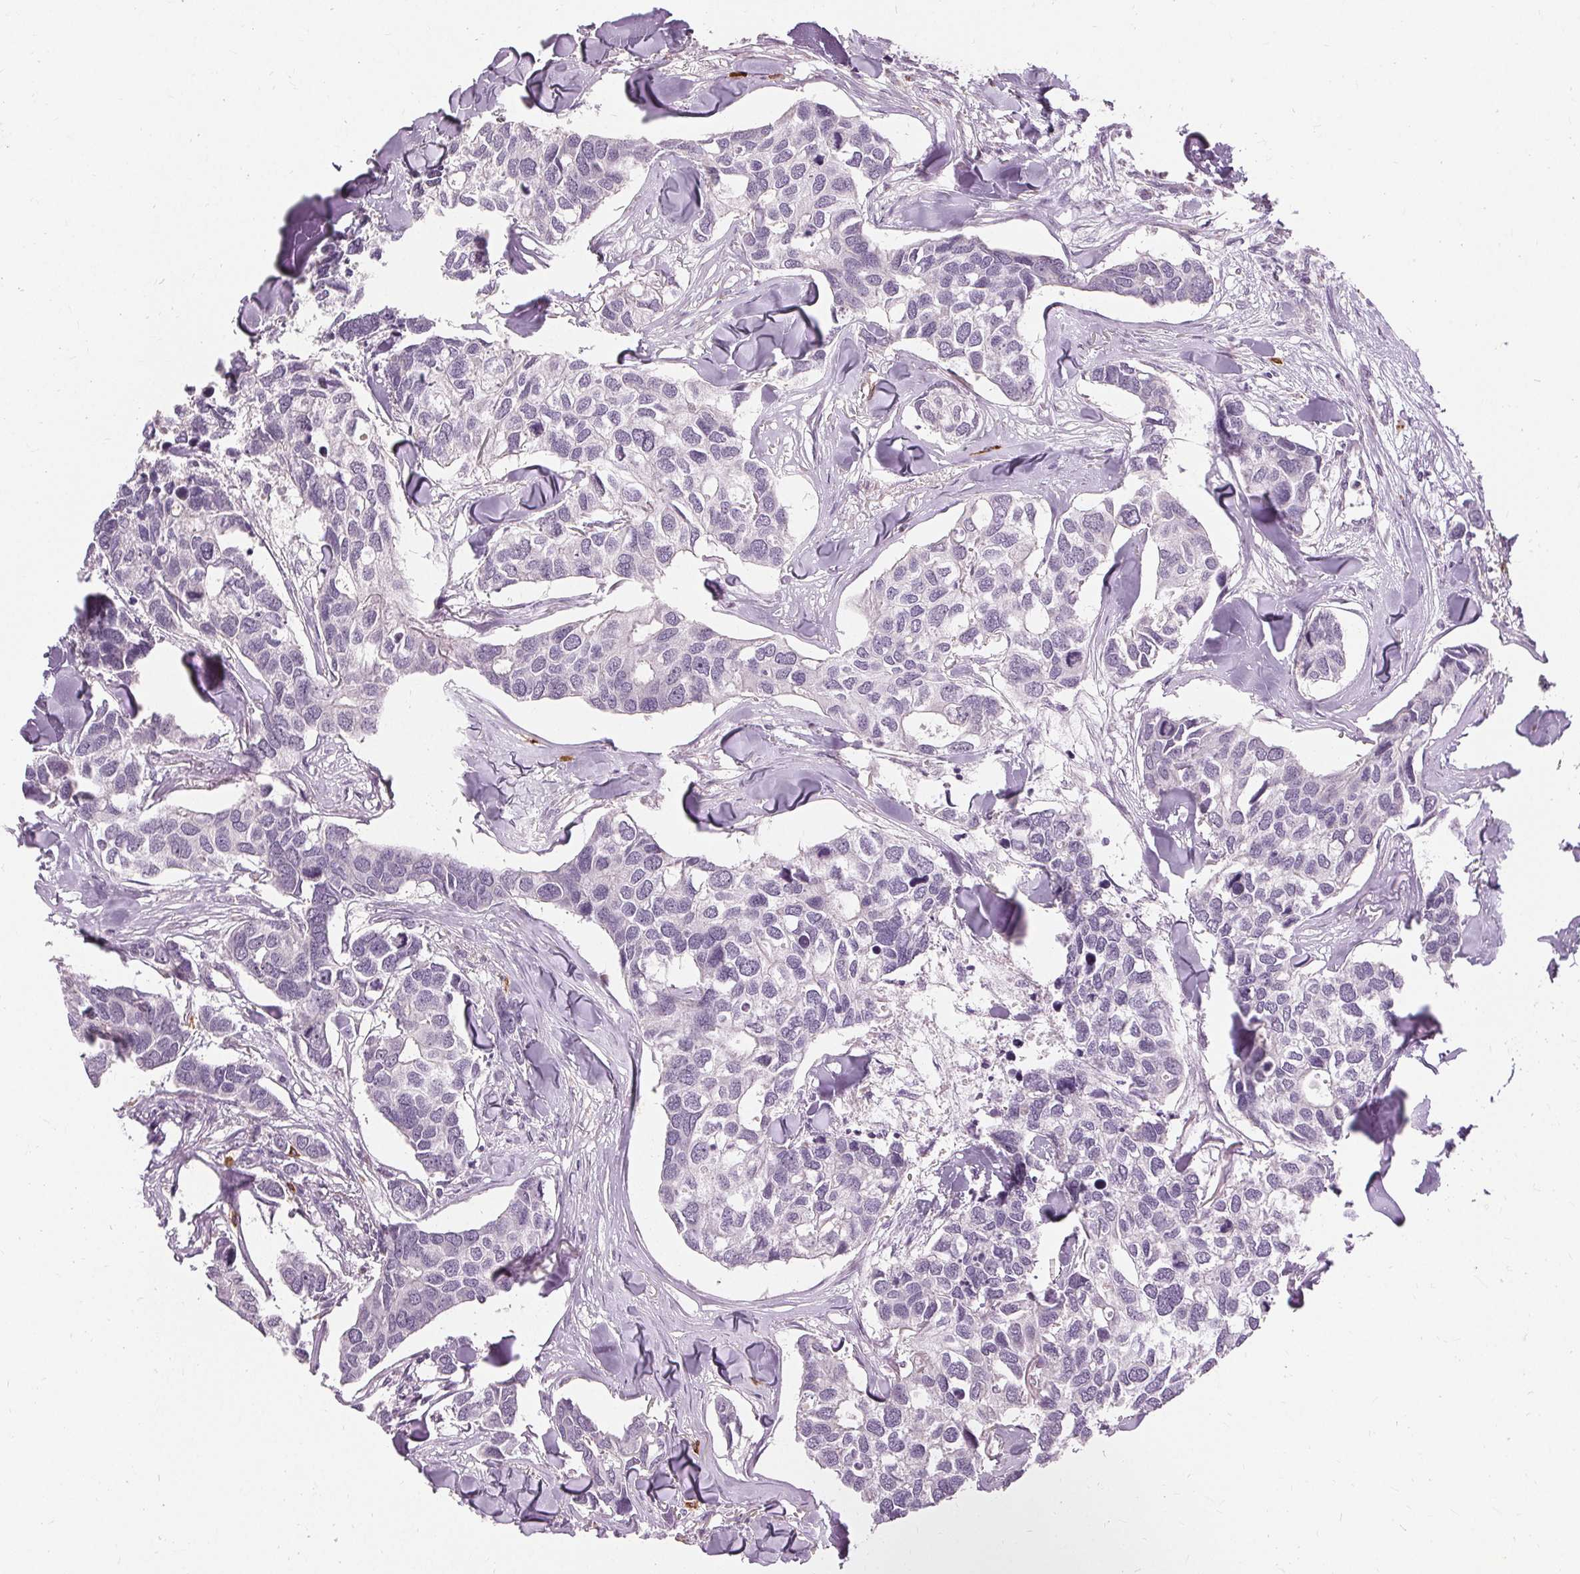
{"staining": {"intensity": "negative", "quantity": "none", "location": "none"}, "tissue": "breast cancer", "cell_type": "Tumor cells", "image_type": "cancer", "snomed": [{"axis": "morphology", "description": "Duct carcinoma"}, {"axis": "topography", "description": "Breast"}], "caption": "This is an immunohistochemistry image of human invasive ductal carcinoma (breast). There is no positivity in tumor cells.", "gene": "SIGLEC6", "patient": {"sex": "female", "age": 83}}